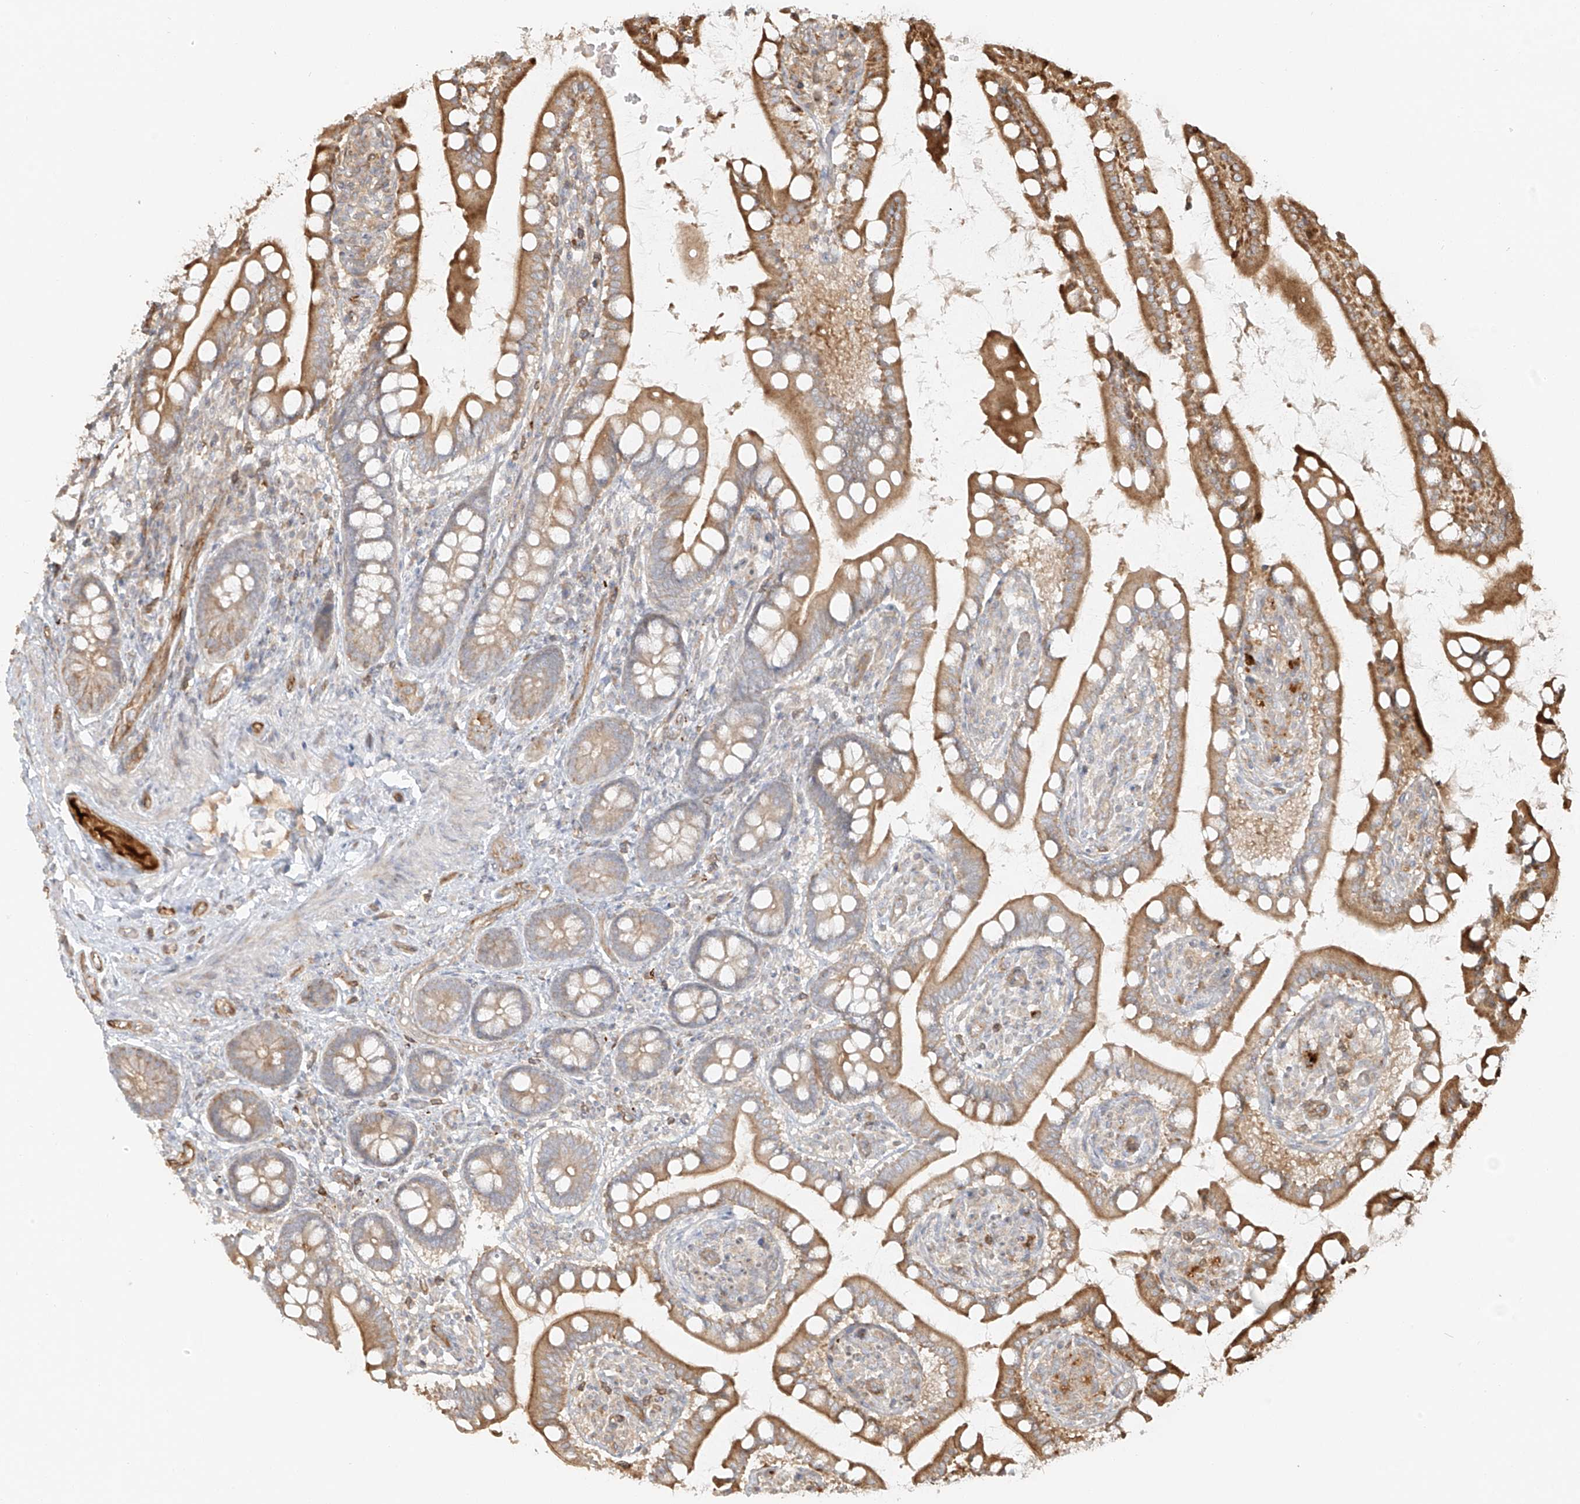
{"staining": {"intensity": "moderate", "quantity": ">75%", "location": "cytoplasmic/membranous"}, "tissue": "small intestine", "cell_type": "Glandular cells", "image_type": "normal", "snomed": [{"axis": "morphology", "description": "Normal tissue, NOS"}, {"axis": "topography", "description": "Small intestine"}], "caption": "Unremarkable small intestine reveals moderate cytoplasmic/membranous positivity in about >75% of glandular cells, visualized by immunohistochemistry.", "gene": "MIPEP", "patient": {"sex": "male", "age": 52}}